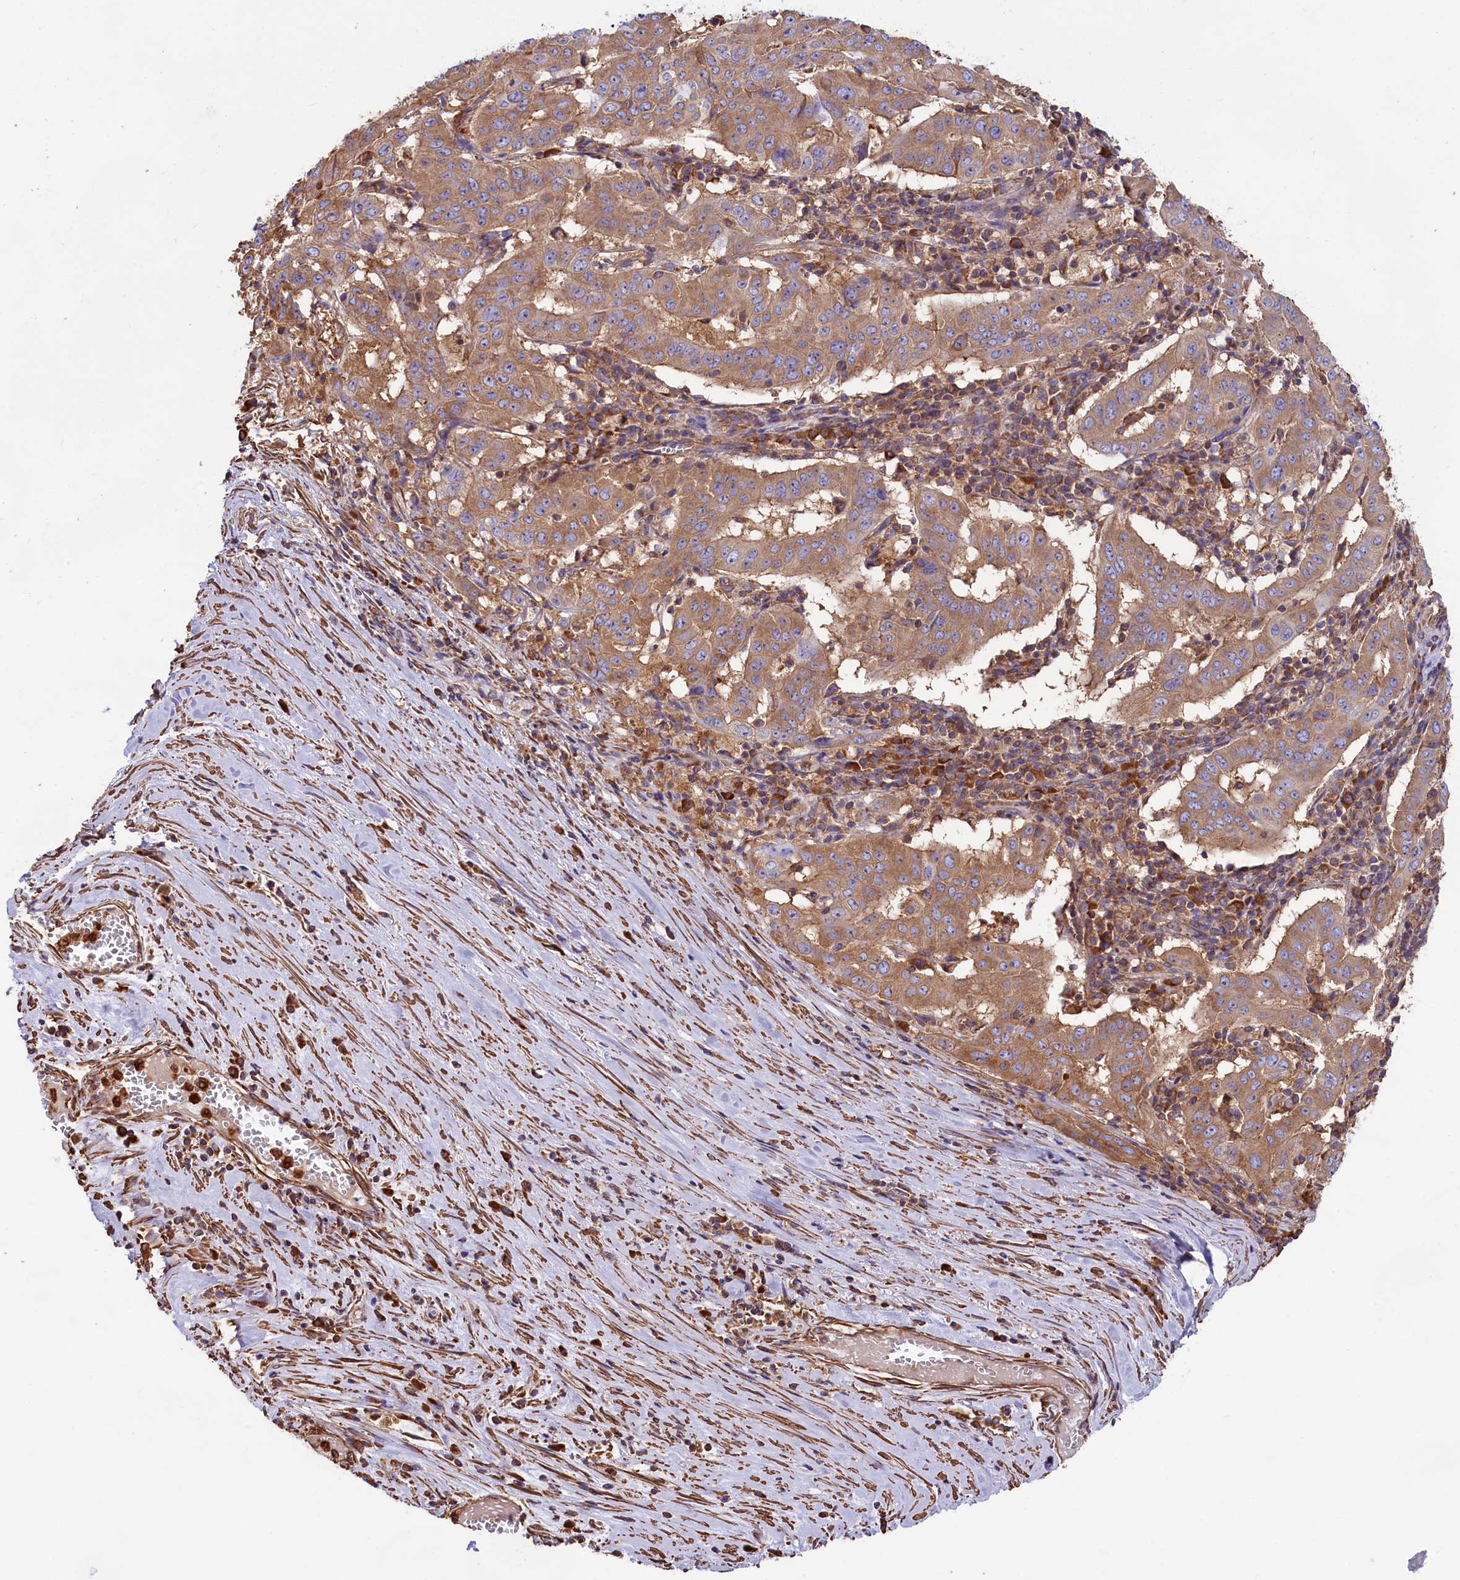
{"staining": {"intensity": "moderate", "quantity": ">75%", "location": "cytoplasmic/membranous"}, "tissue": "pancreatic cancer", "cell_type": "Tumor cells", "image_type": "cancer", "snomed": [{"axis": "morphology", "description": "Adenocarcinoma, NOS"}, {"axis": "topography", "description": "Pancreas"}], "caption": "Immunohistochemistry of human pancreatic adenocarcinoma demonstrates medium levels of moderate cytoplasmic/membranous expression in about >75% of tumor cells. (DAB IHC, brown staining for protein, blue staining for nuclei).", "gene": "GYS1", "patient": {"sex": "male", "age": 63}}